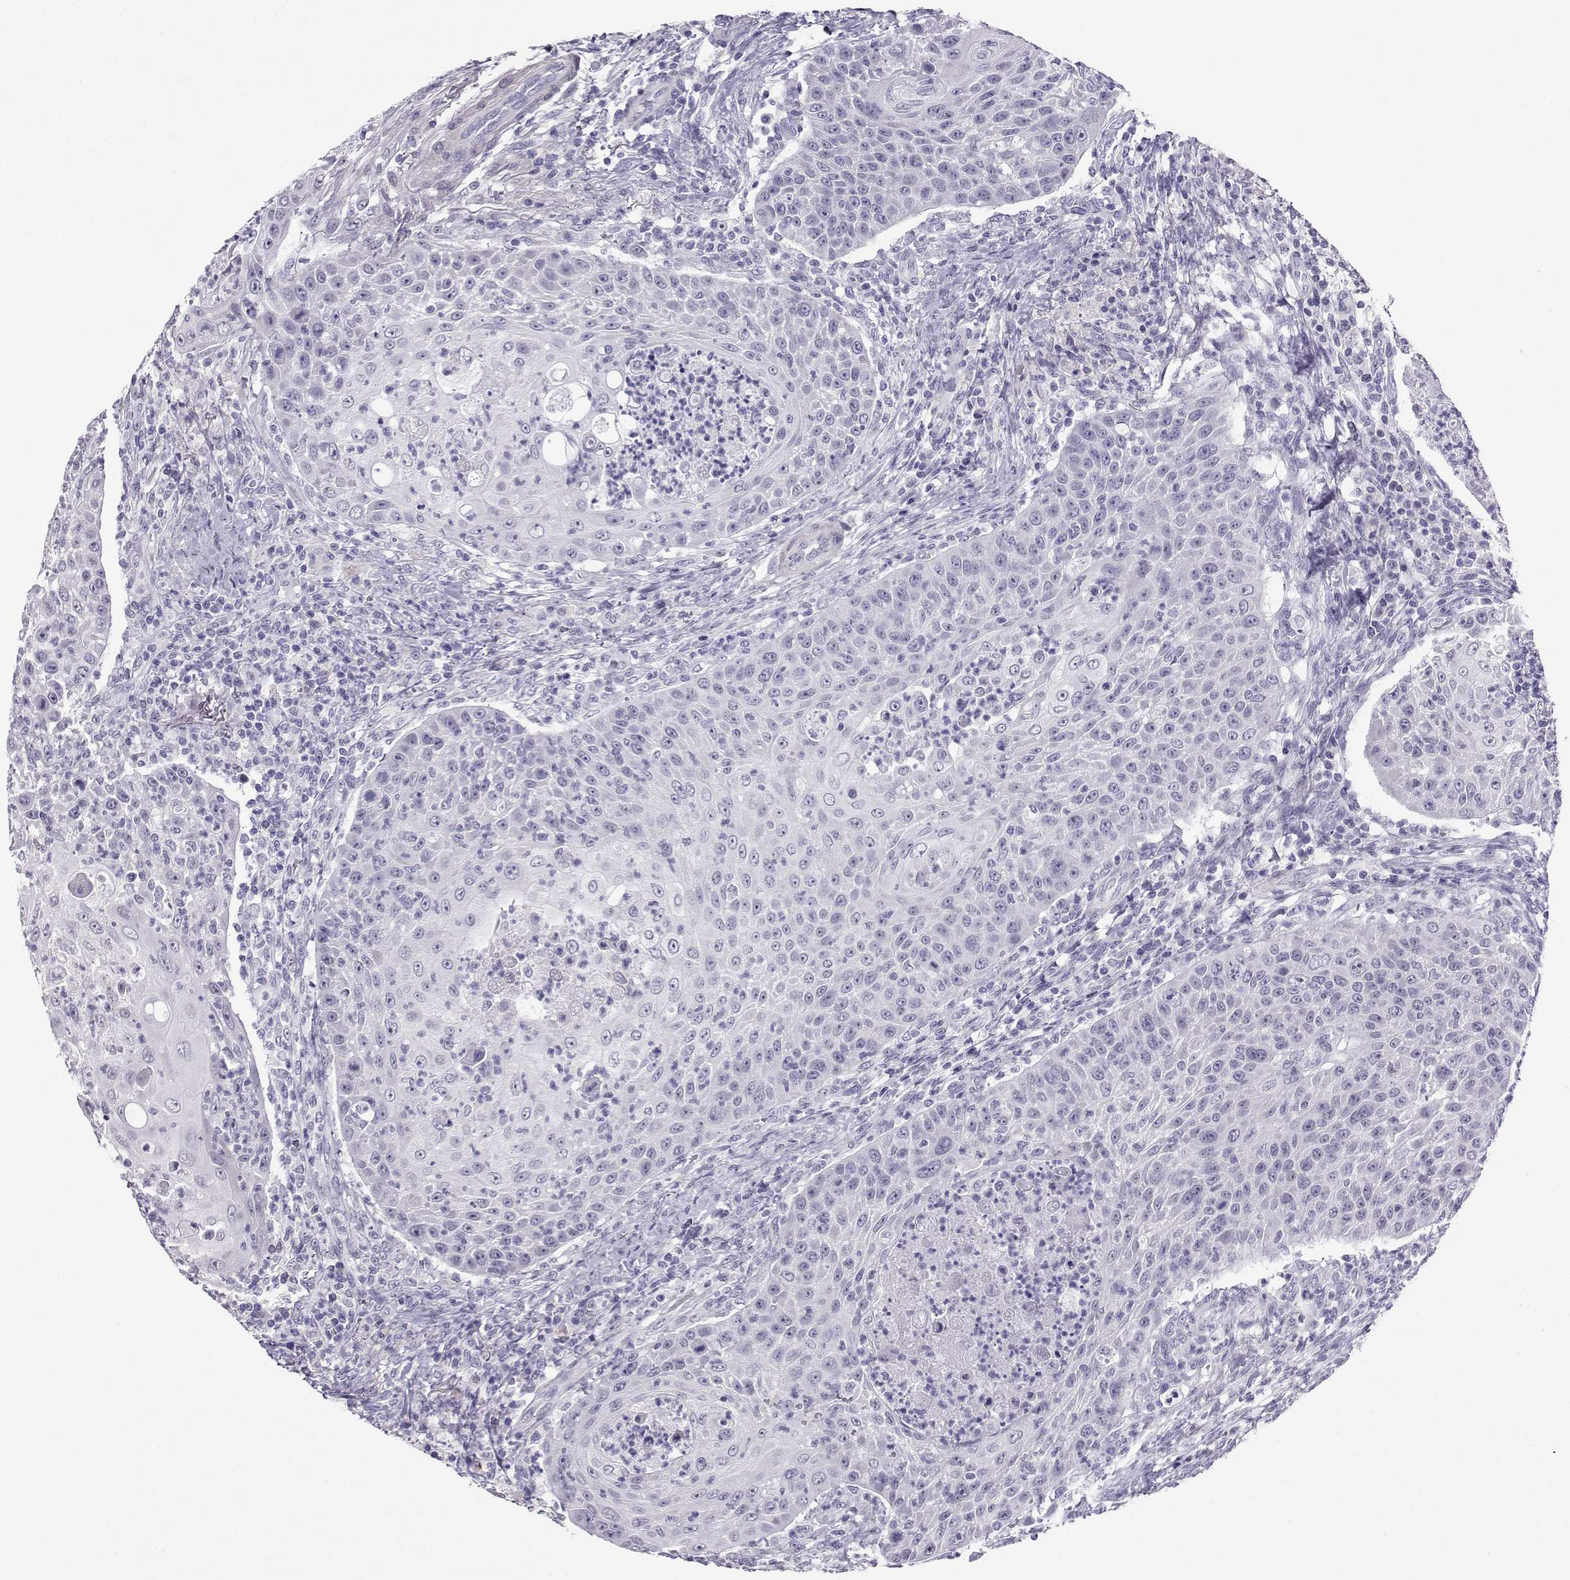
{"staining": {"intensity": "negative", "quantity": "none", "location": "none"}, "tissue": "head and neck cancer", "cell_type": "Tumor cells", "image_type": "cancer", "snomed": [{"axis": "morphology", "description": "Squamous cell carcinoma, NOS"}, {"axis": "topography", "description": "Head-Neck"}], "caption": "This is an immunohistochemistry micrograph of human head and neck cancer. There is no expression in tumor cells.", "gene": "KIF17", "patient": {"sex": "male", "age": 69}}